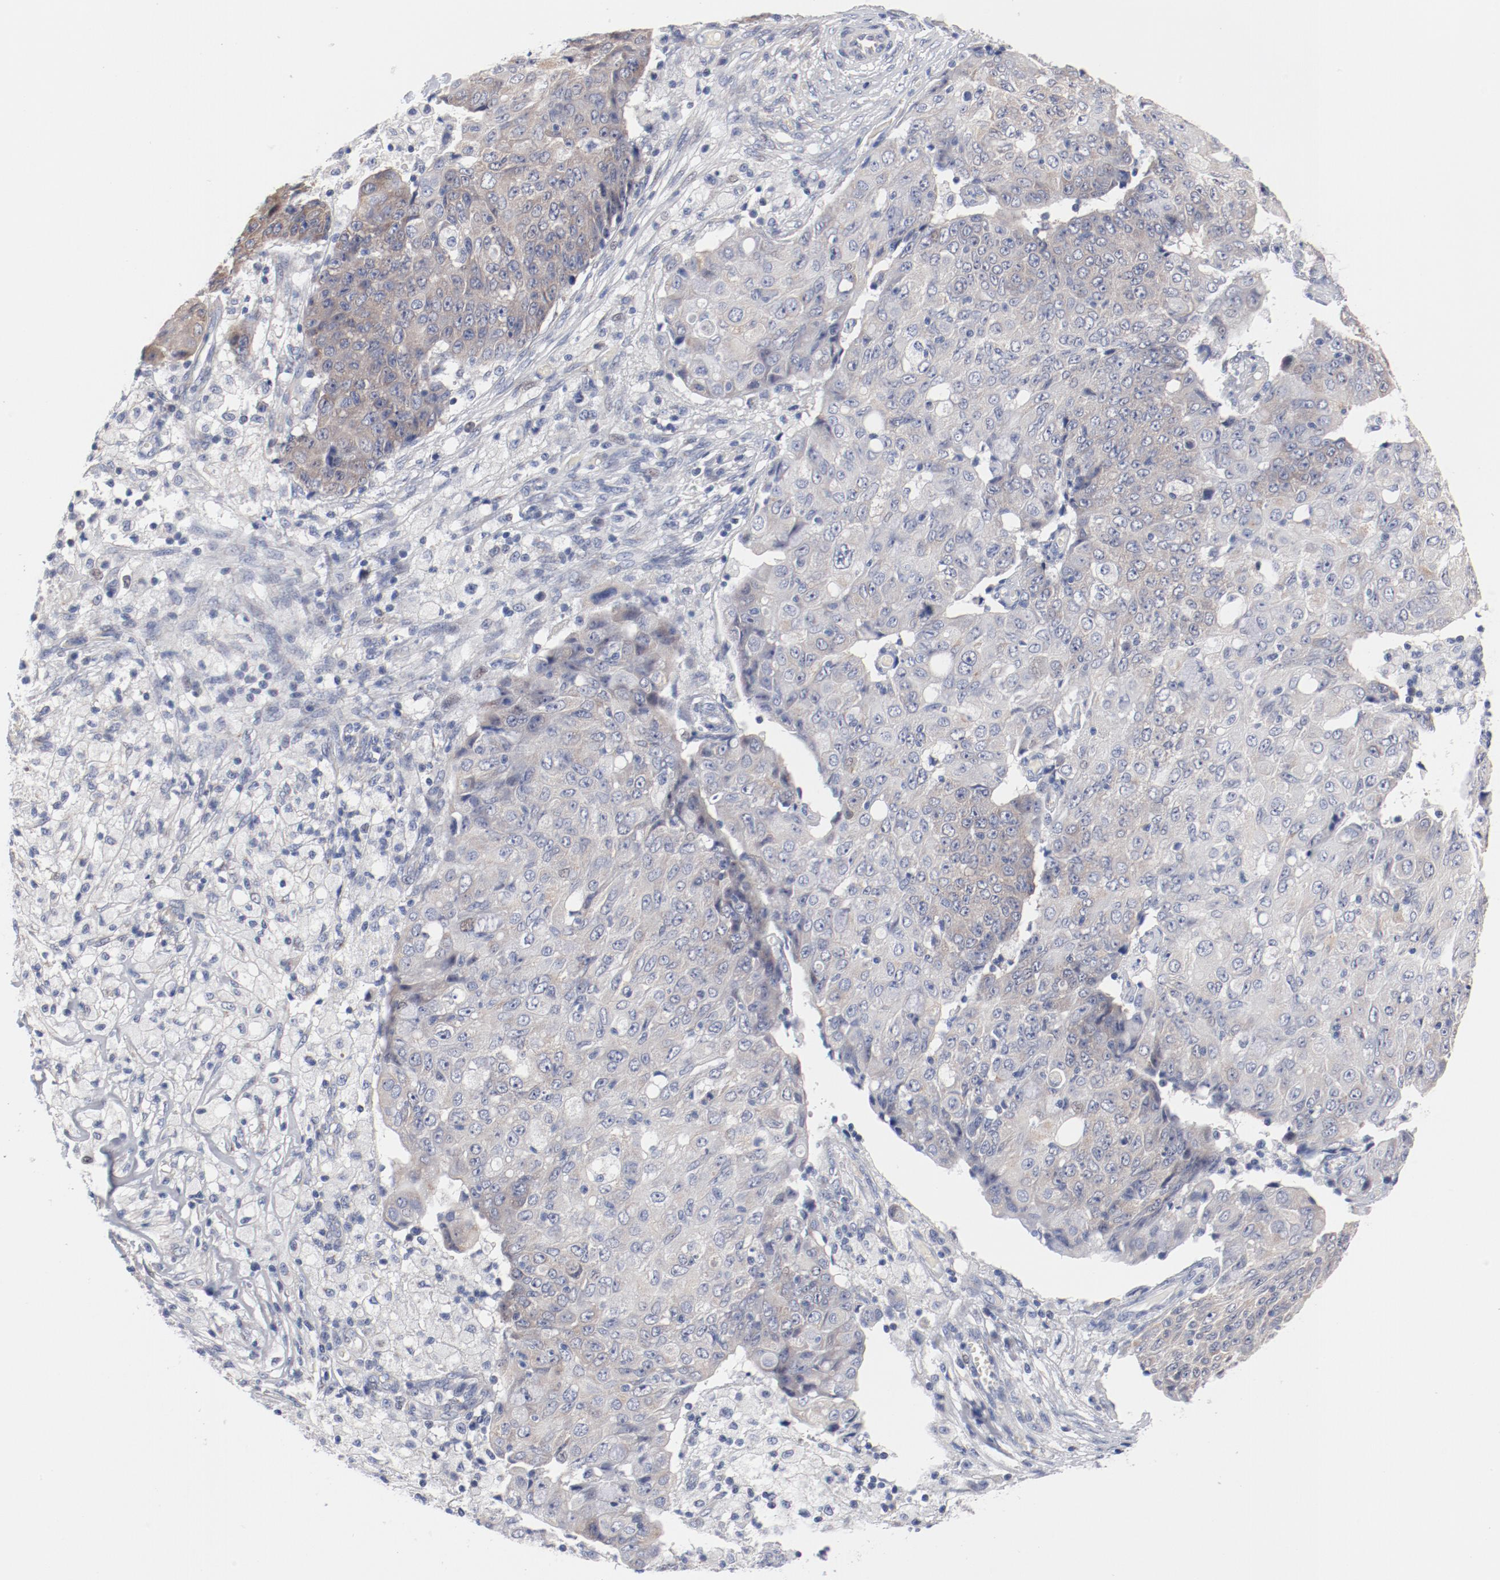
{"staining": {"intensity": "weak", "quantity": "25%-75%", "location": "cytoplasmic/membranous"}, "tissue": "ovarian cancer", "cell_type": "Tumor cells", "image_type": "cancer", "snomed": [{"axis": "morphology", "description": "Carcinoma, endometroid"}, {"axis": "topography", "description": "Ovary"}], "caption": "Immunohistochemistry photomicrograph of human ovarian cancer stained for a protein (brown), which shows low levels of weak cytoplasmic/membranous expression in about 25%-75% of tumor cells.", "gene": "GPR143", "patient": {"sex": "female", "age": 42}}